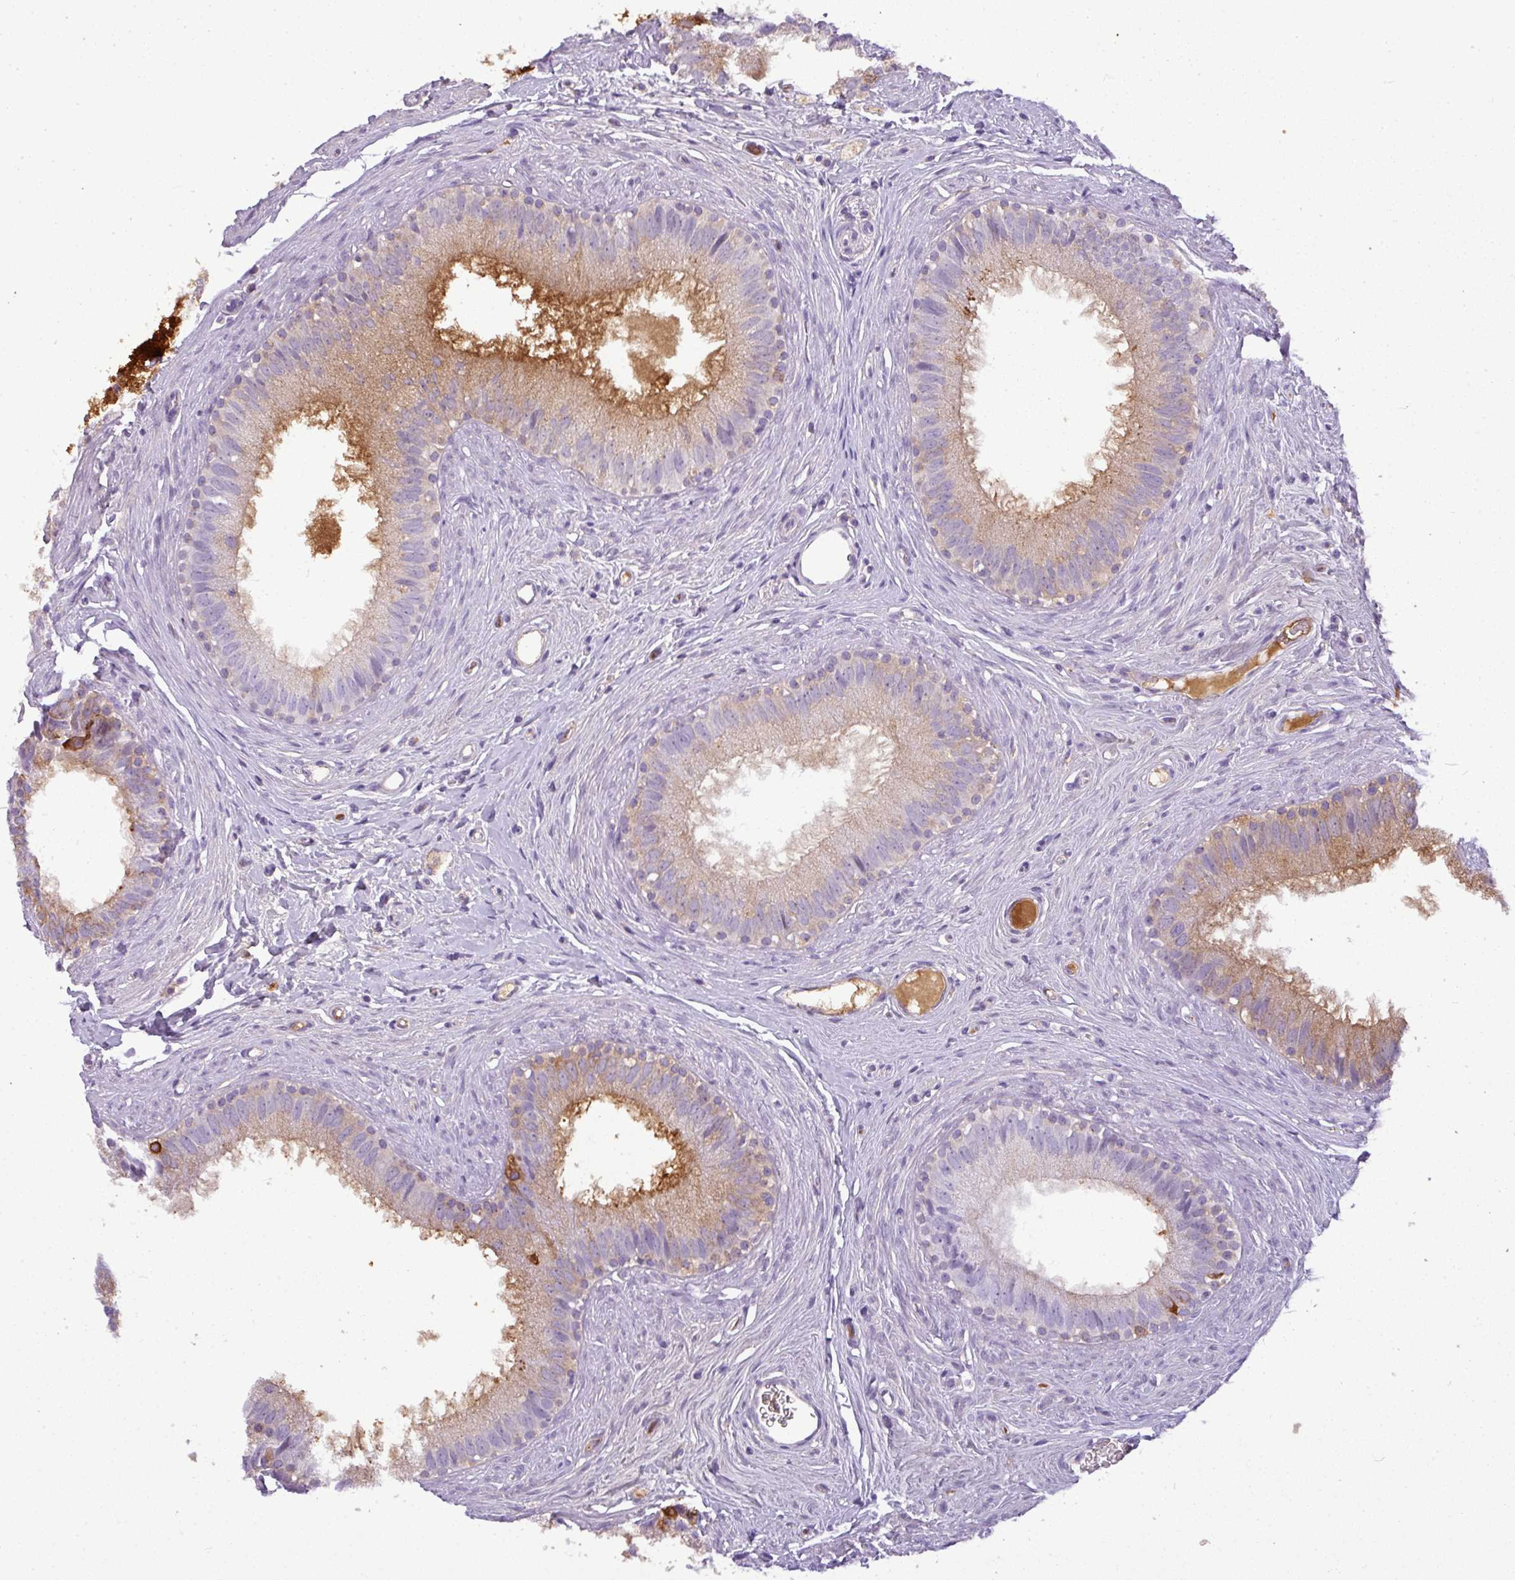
{"staining": {"intensity": "moderate", "quantity": "<25%", "location": "cytoplasmic/membranous"}, "tissue": "epididymis", "cell_type": "Glandular cells", "image_type": "normal", "snomed": [{"axis": "morphology", "description": "Normal tissue, NOS"}, {"axis": "topography", "description": "Epididymis"}], "caption": "Moderate cytoplasmic/membranous positivity for a protein is present in about <25% of glandular cells of unremarkable epididymis using immunohistochemistry.", "gene": "C4A", "patient": {"sex": "male", "age": 80}}